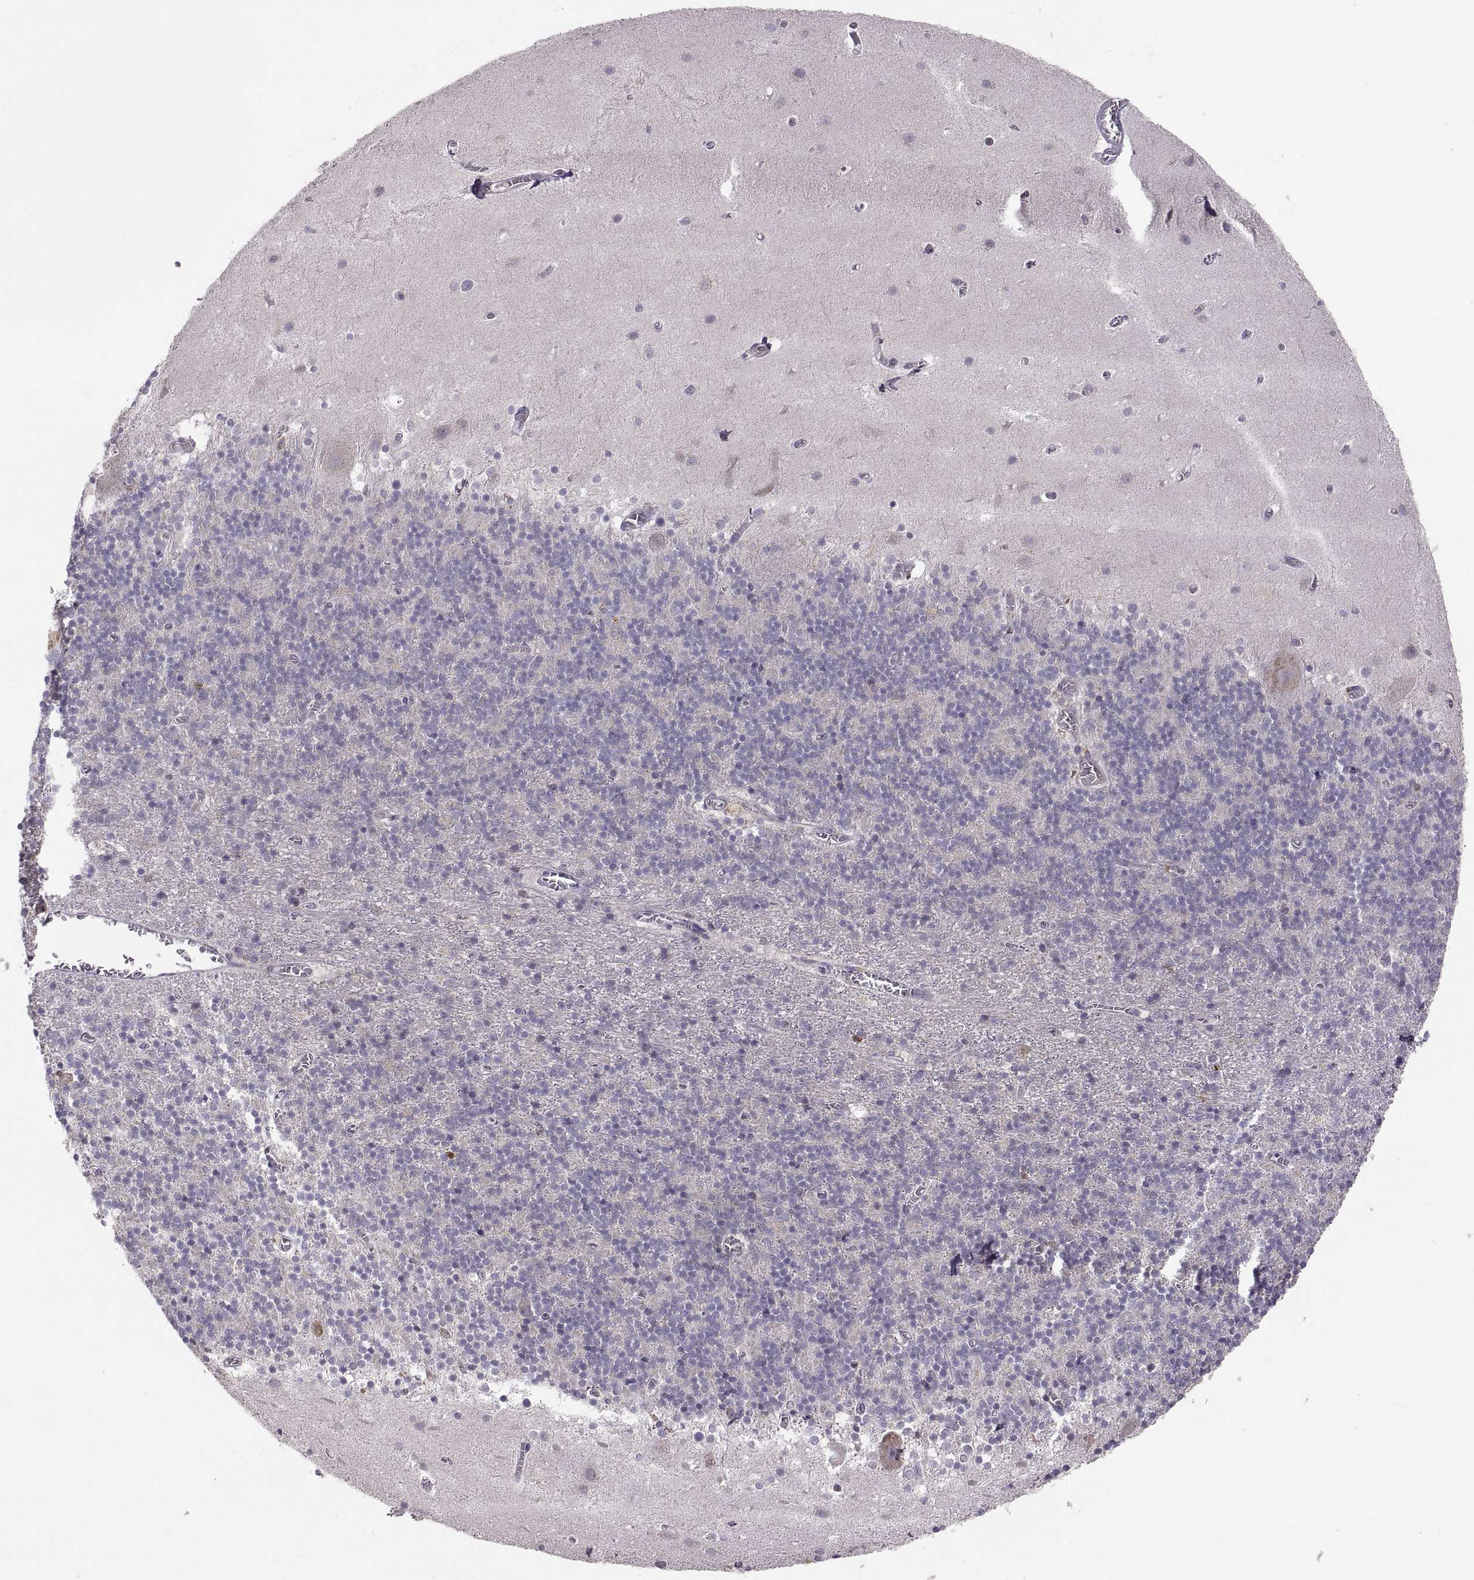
{"staining": {"intensity": "negative", "quantity": "none", "location": "none"}, "tissue": "cerebellum", "cell_type": "Cells in granular layer", "image_type": "normal", "snomed": [{"axis": "morphology", "description": "Normal tissue, NOS"}, {"axis": "topography", "description": "Cerebellum"}], "caption": "A histopathology image of cerebellum stained for a protein reveals no brown staining in cells in granular layer. Nuclei are stained in blue.", "gene": "HMGCR", "patient": {"sex": "male", "age": 70}}